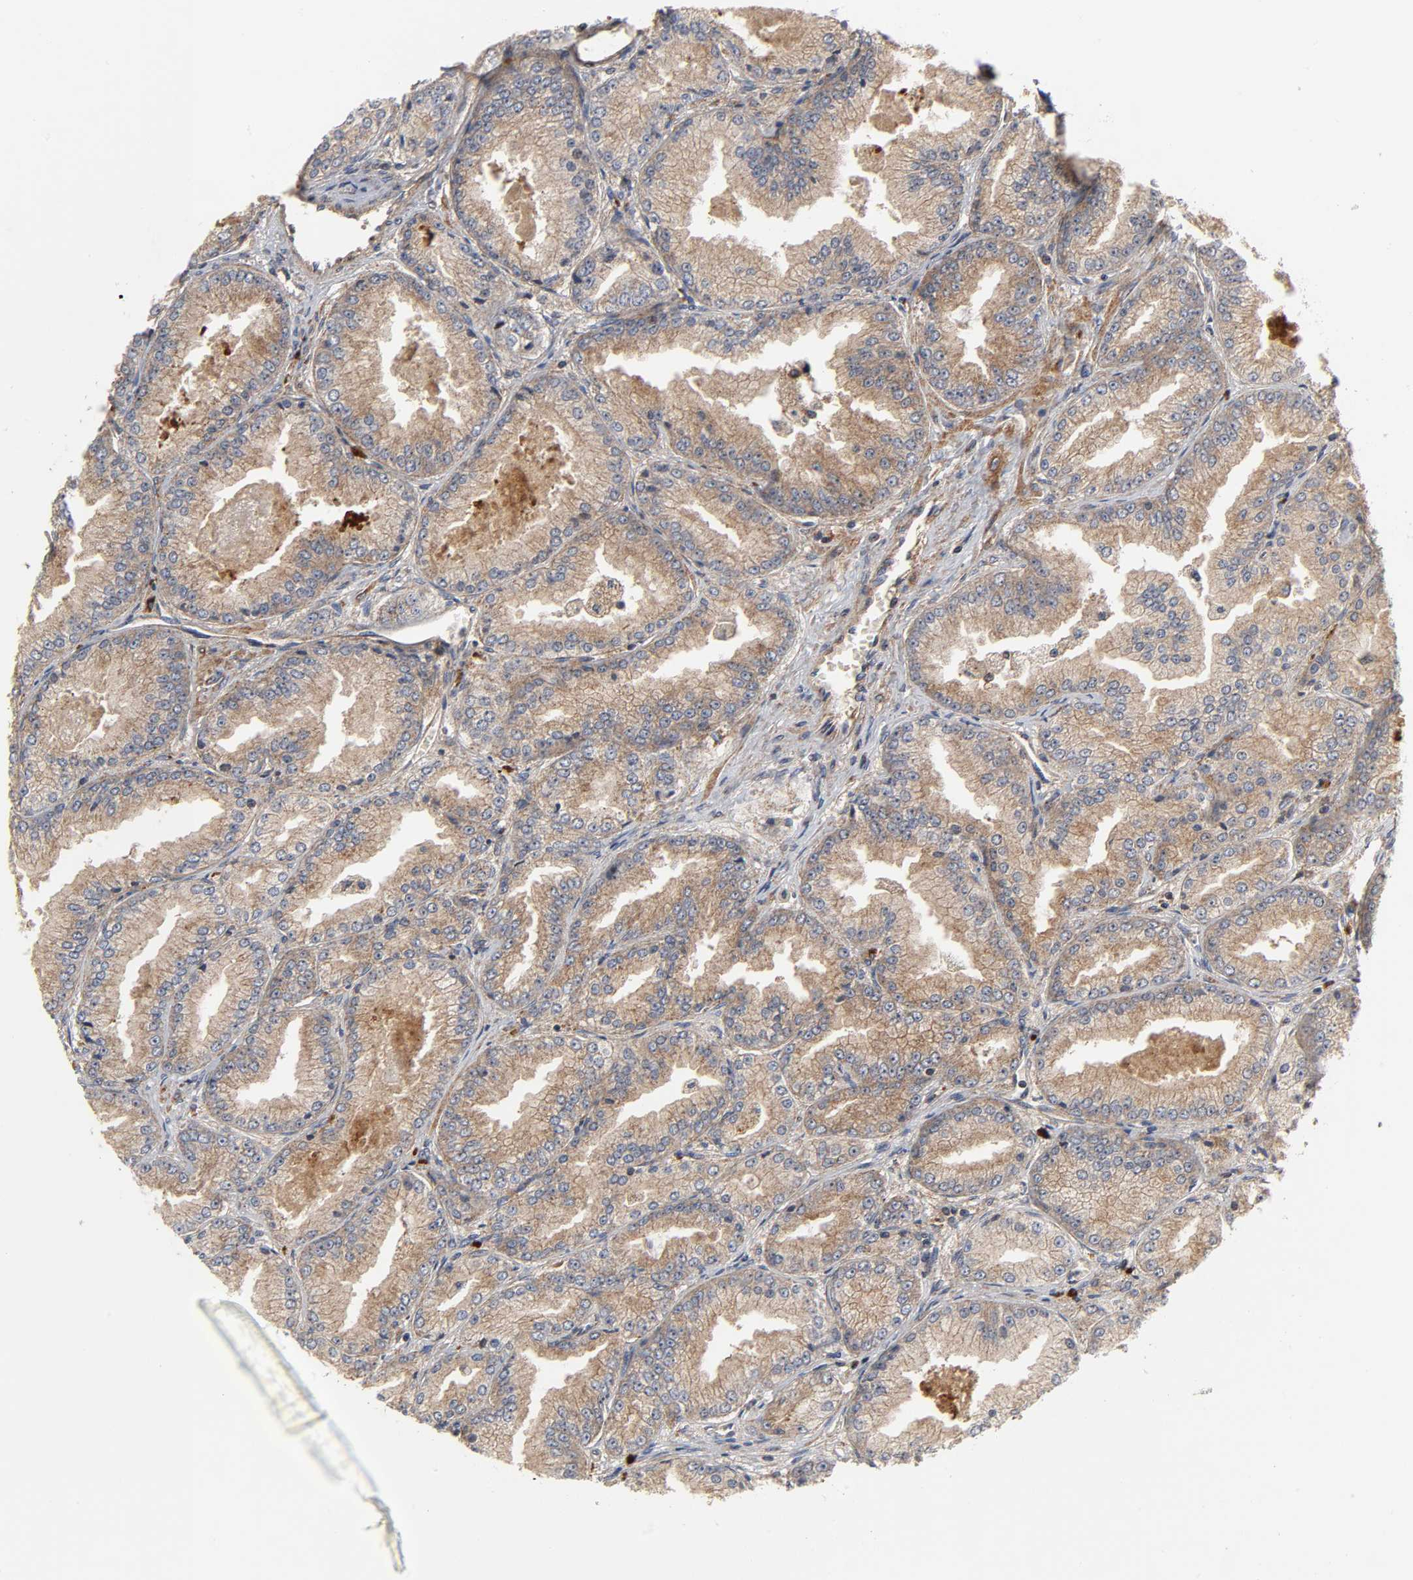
{"staining": {"intensity": "moderate", "quantity": ">75%", "location": "cytoplasmic/membranous"}, "tissue": "prostate cancer", "cell_type": "Tumor cells", "image_type": "cancer", "snomed": [{"axis": "morphology", "description": "Adenocarcinoma, High grade"}, {"axis": "topography", "description": "Prostate"}], "caption": "Prostate adenocarcinoma (high-grade) stained for a protein shows moderate cytoplasmic/membranous positivity in tumor cells.", "gene": "IKBKB", "patient": {"sex": "male", "age": 61}}